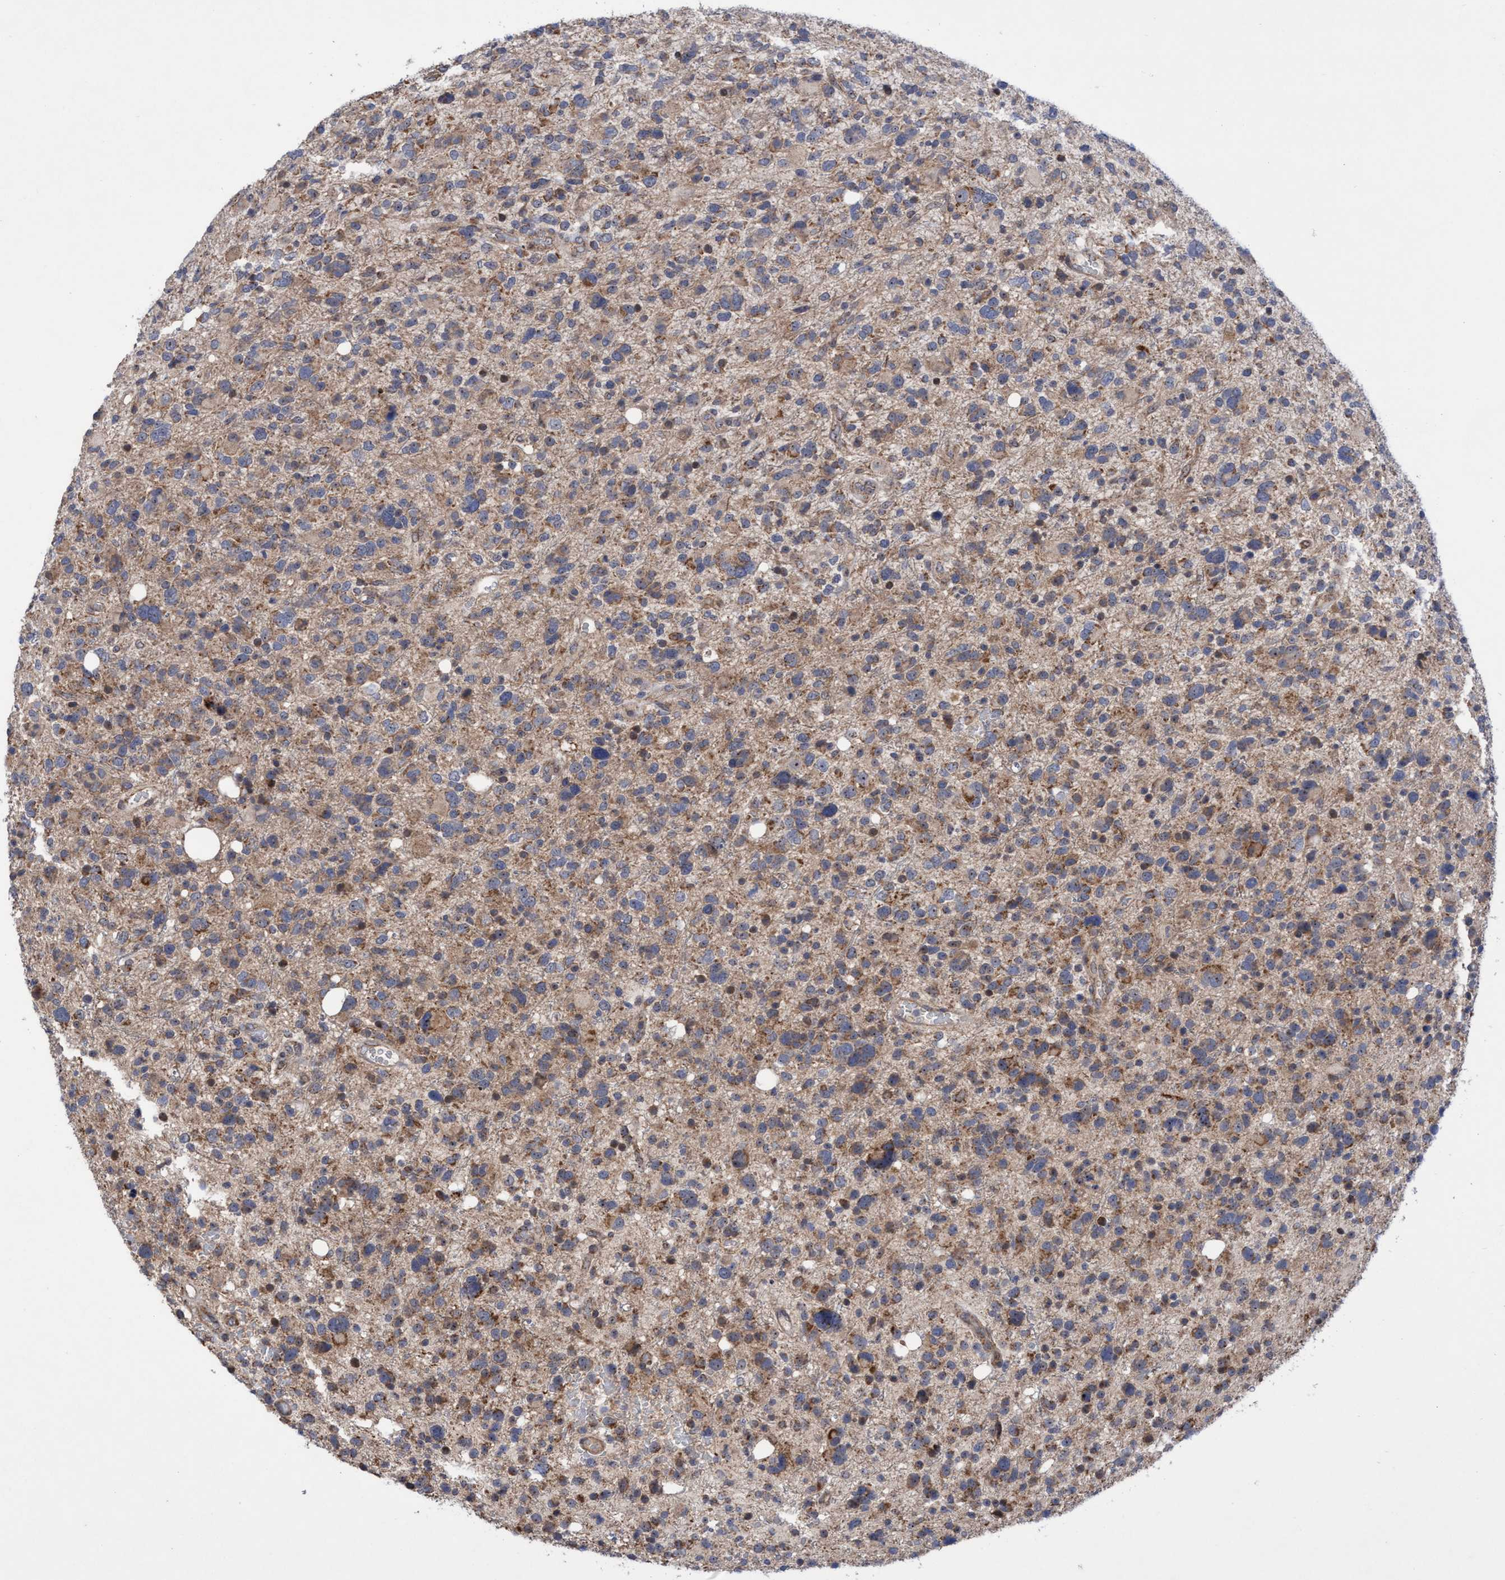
{"staining": {"intensity": "moderate", "quantity": ">75%", "location": "cytoplasmic/membranous,nuclear"}, "tissue": "glioma", "cell_type": "Tumor cells", "image_type": "cancer", "snomed": [{"axis": "morphology", "description": "Glioma, malignant, High grade"}, {"axis": "topography", "description": "Brain"}], "caption": "A micrograph of glioma stained for a protein shows moderate cytoplasmic/membranous and nuclear brown staining in tumor cells.", "gene": "P2RY14", "patient": {"sex": "male", "age": 48}}